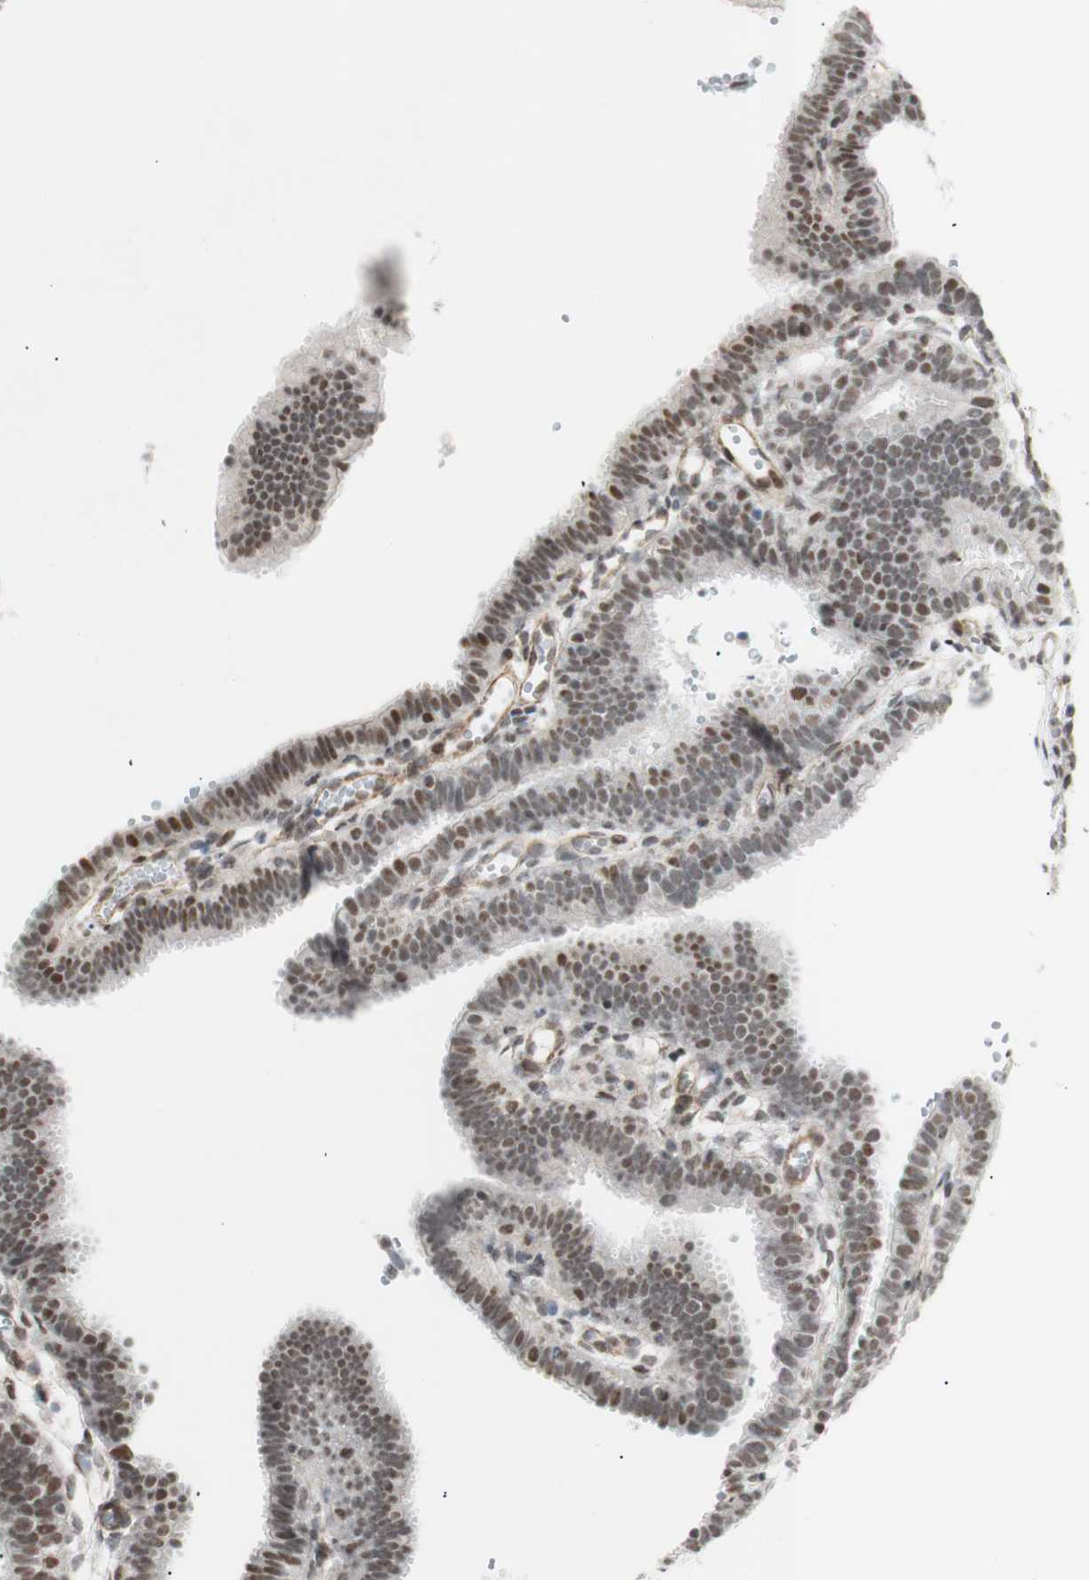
{"staining": {"intensity": "moderate", "quantity": ">75%", "location": "nuclear"}, "tissue": "fallopian tube", "cell_type": "Glandular cells", "image_type": "normal", "snomed": [{"axis": "morphology", "description": "Normal tissue, NOS"}, {"axis": "topography", "description": "Fallopian tube"}, {"axis": "topography", "description": "Placenta"}], "caption": "Moderate nuclear protein positivity is seen in about >75% of glandular cells in fallopian tube.", "gene": "ZMYM6", "patient": {"sex": "female", "age": 34}}